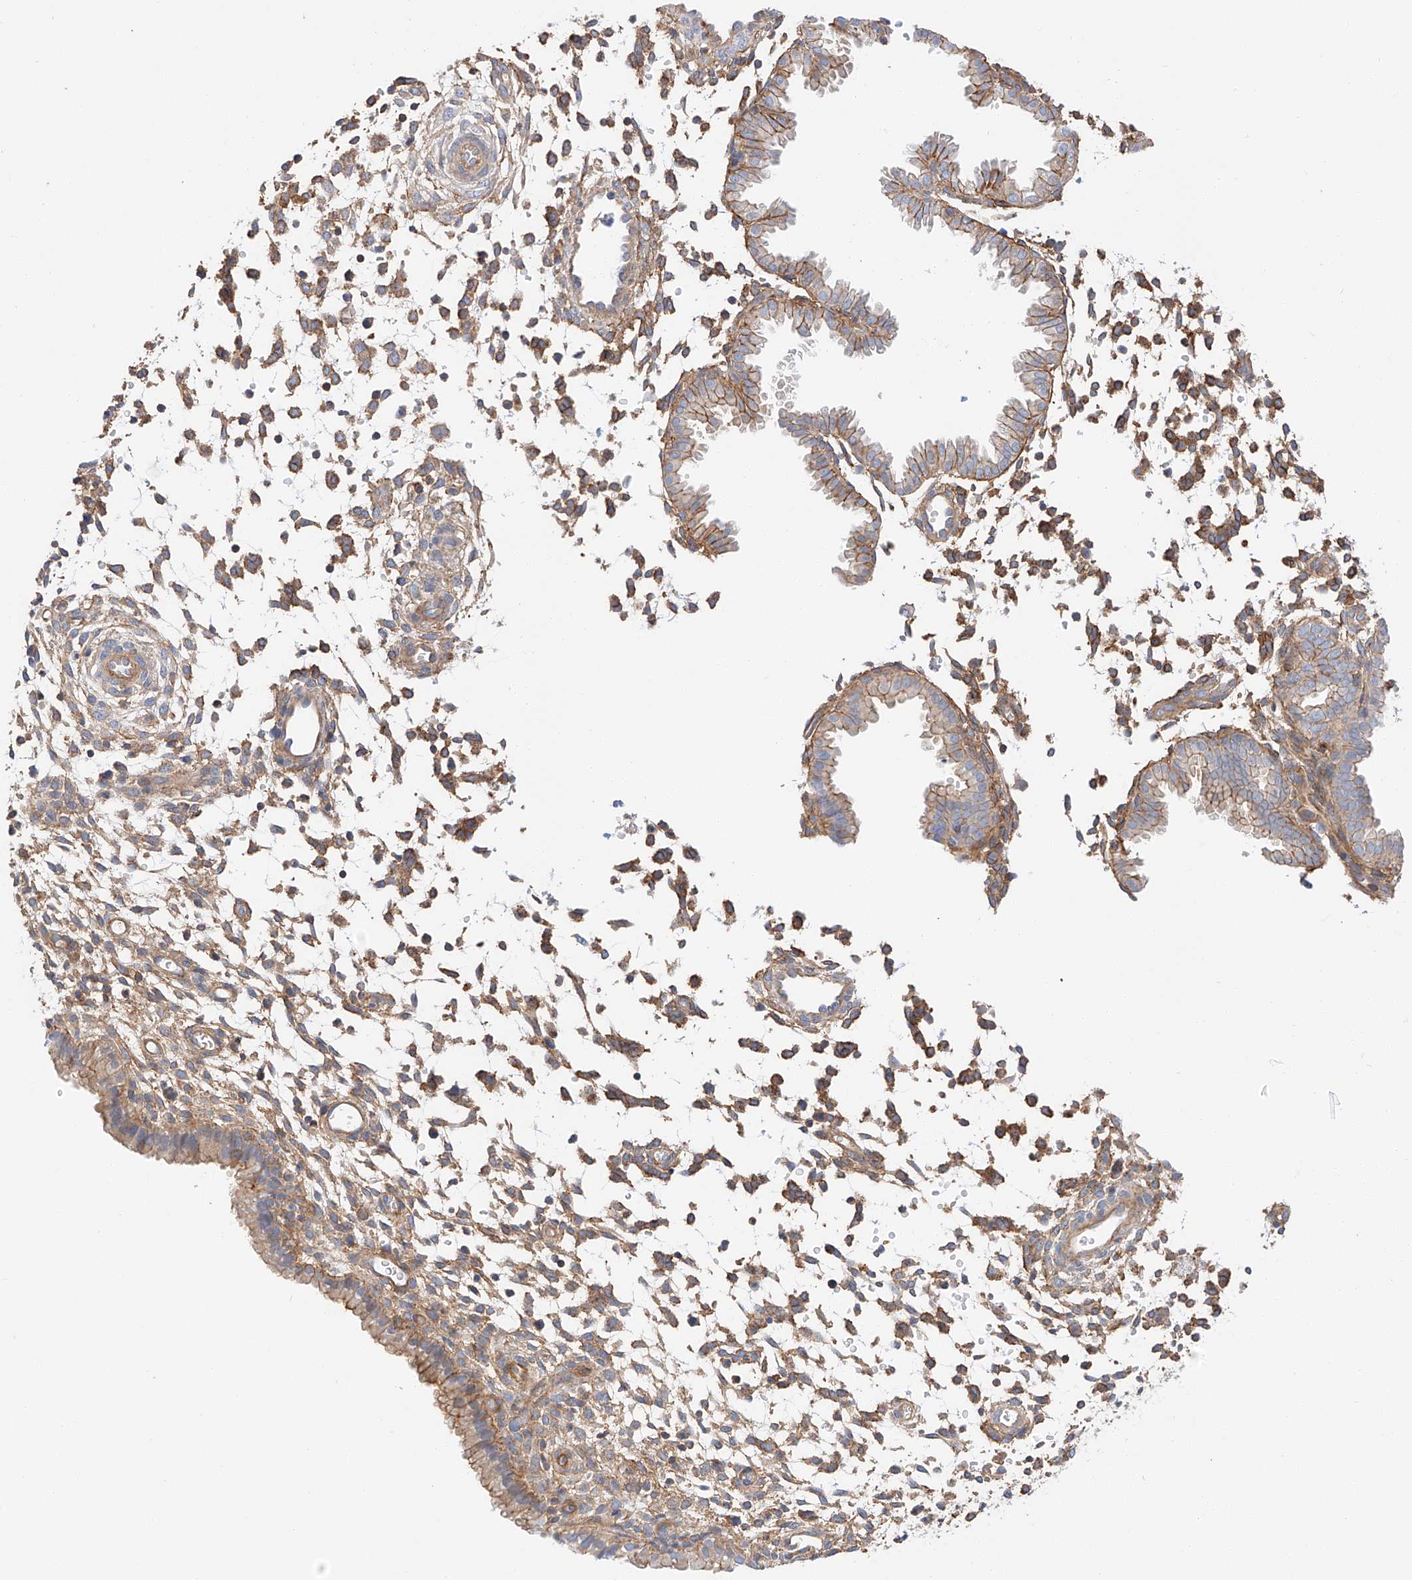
{"staining": {"intensity": "moderate", "quantity": ">75%", "location": "cytoplasmic/membranous"}, "tissue": "endometrium", "cell_type": "Cells in endometrial stroma", "image_type": "normal", "snomed": [{"axis": "morphology", "description": "Normal tissue, NOS"}, {"axis": "topography", "description": "Endometrium"}], "caption": "A brown stain shows moderate cytoplasmic/membranous expression of a protein in cells in endometrial stroma of unremarkable human endometrium.", "gene": "ENSG00000259132", "patient": {"sex": "female", "age": 33}}